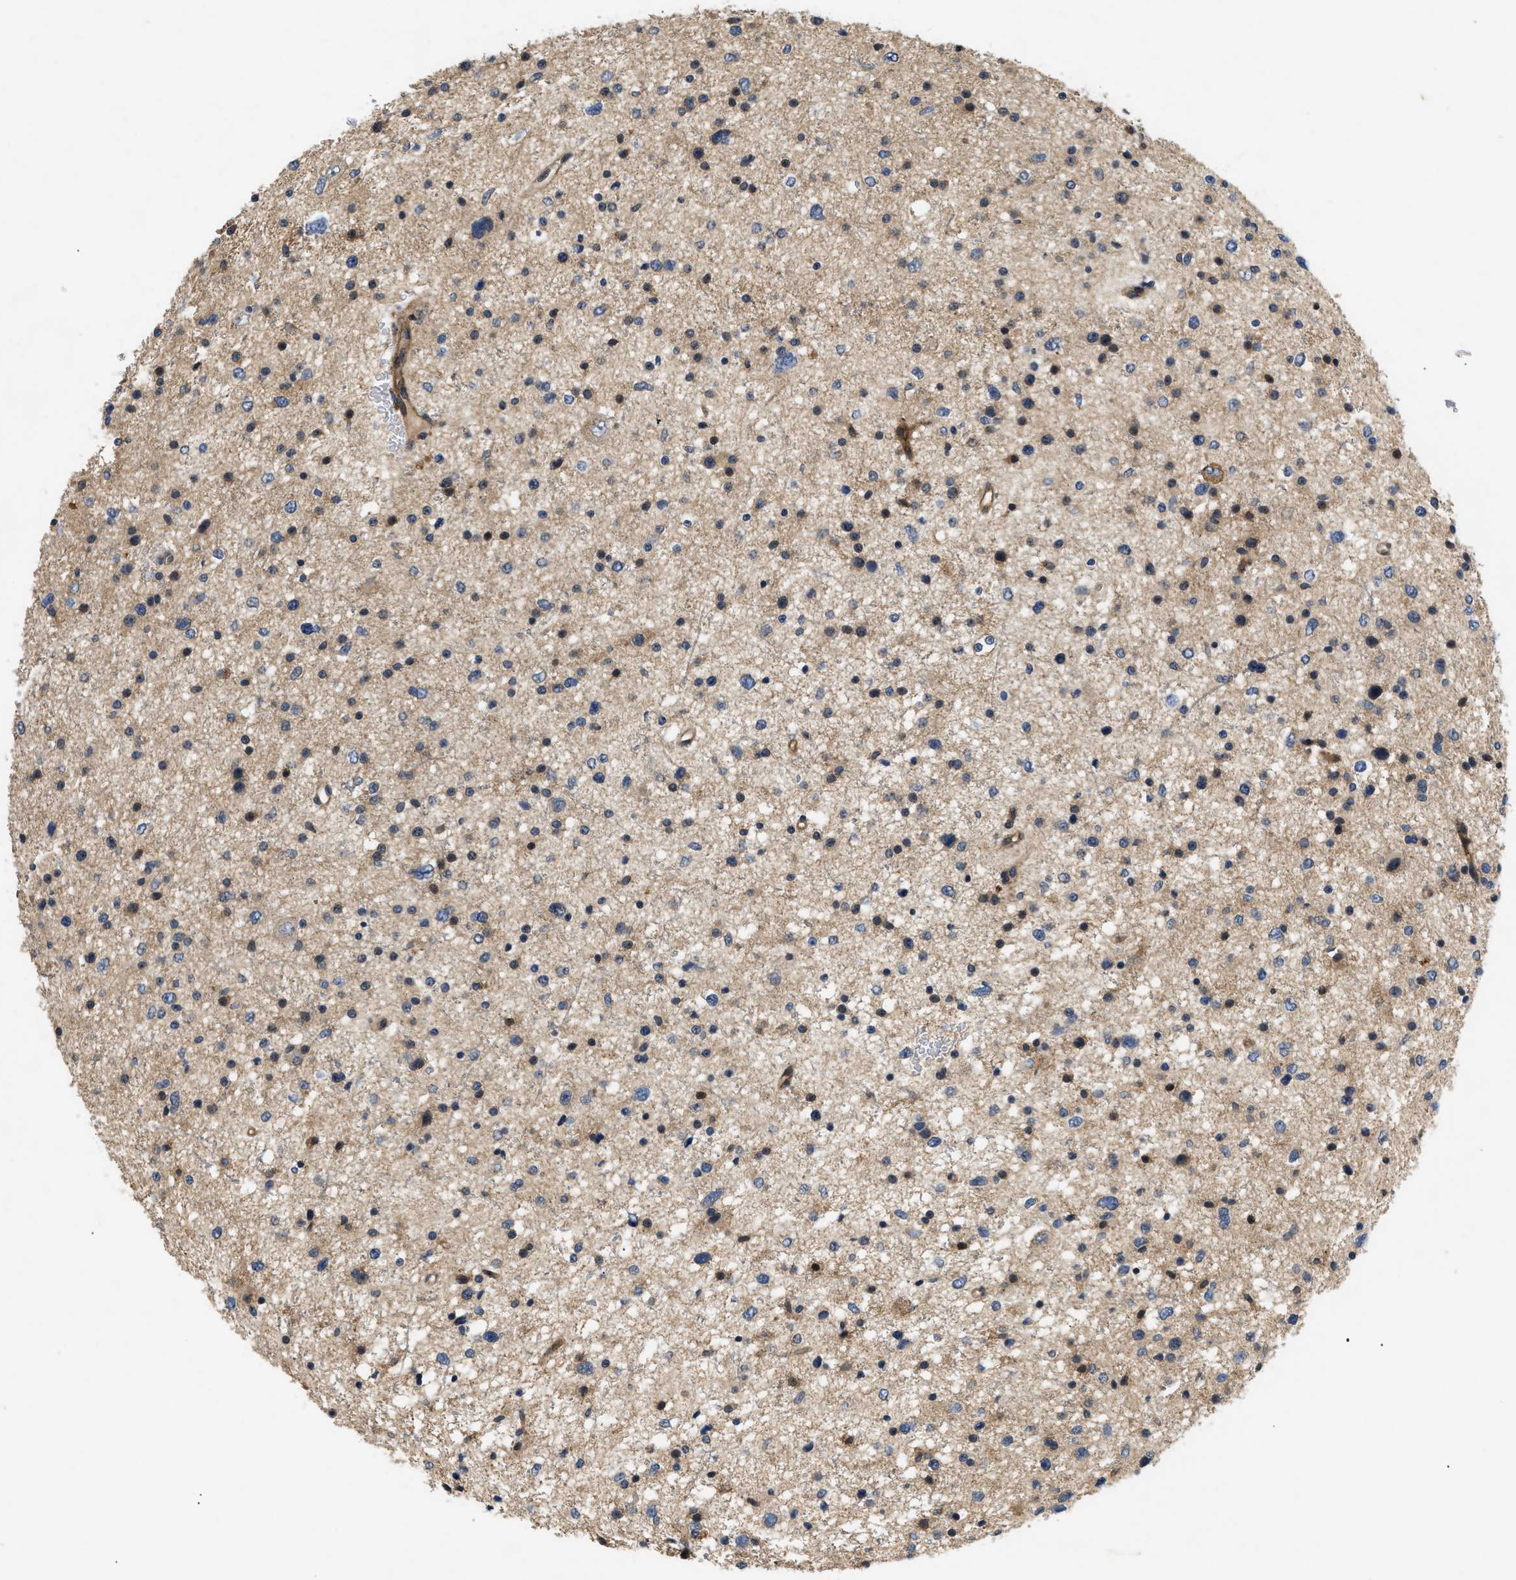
{"staining": {"intensity": "moderate", "quantity": "<25%", "location": "nuclear"}, "tissue": "glioma", "cell_type": "Tumor cells", "image_type": "cancer", "snomed": [{"axis": "morphology", "description": "Glioma, malignant, Low grade"}, {"axis": "topography", "description": "Brain"}], "caption": "Moderate nuclear positivity for a protein is identified in about <25% of tumor cells of glioma using immunohistochemistry (IHC).", "gene": "HMGCR", "patient": {"sex": "female", "age": 37}}